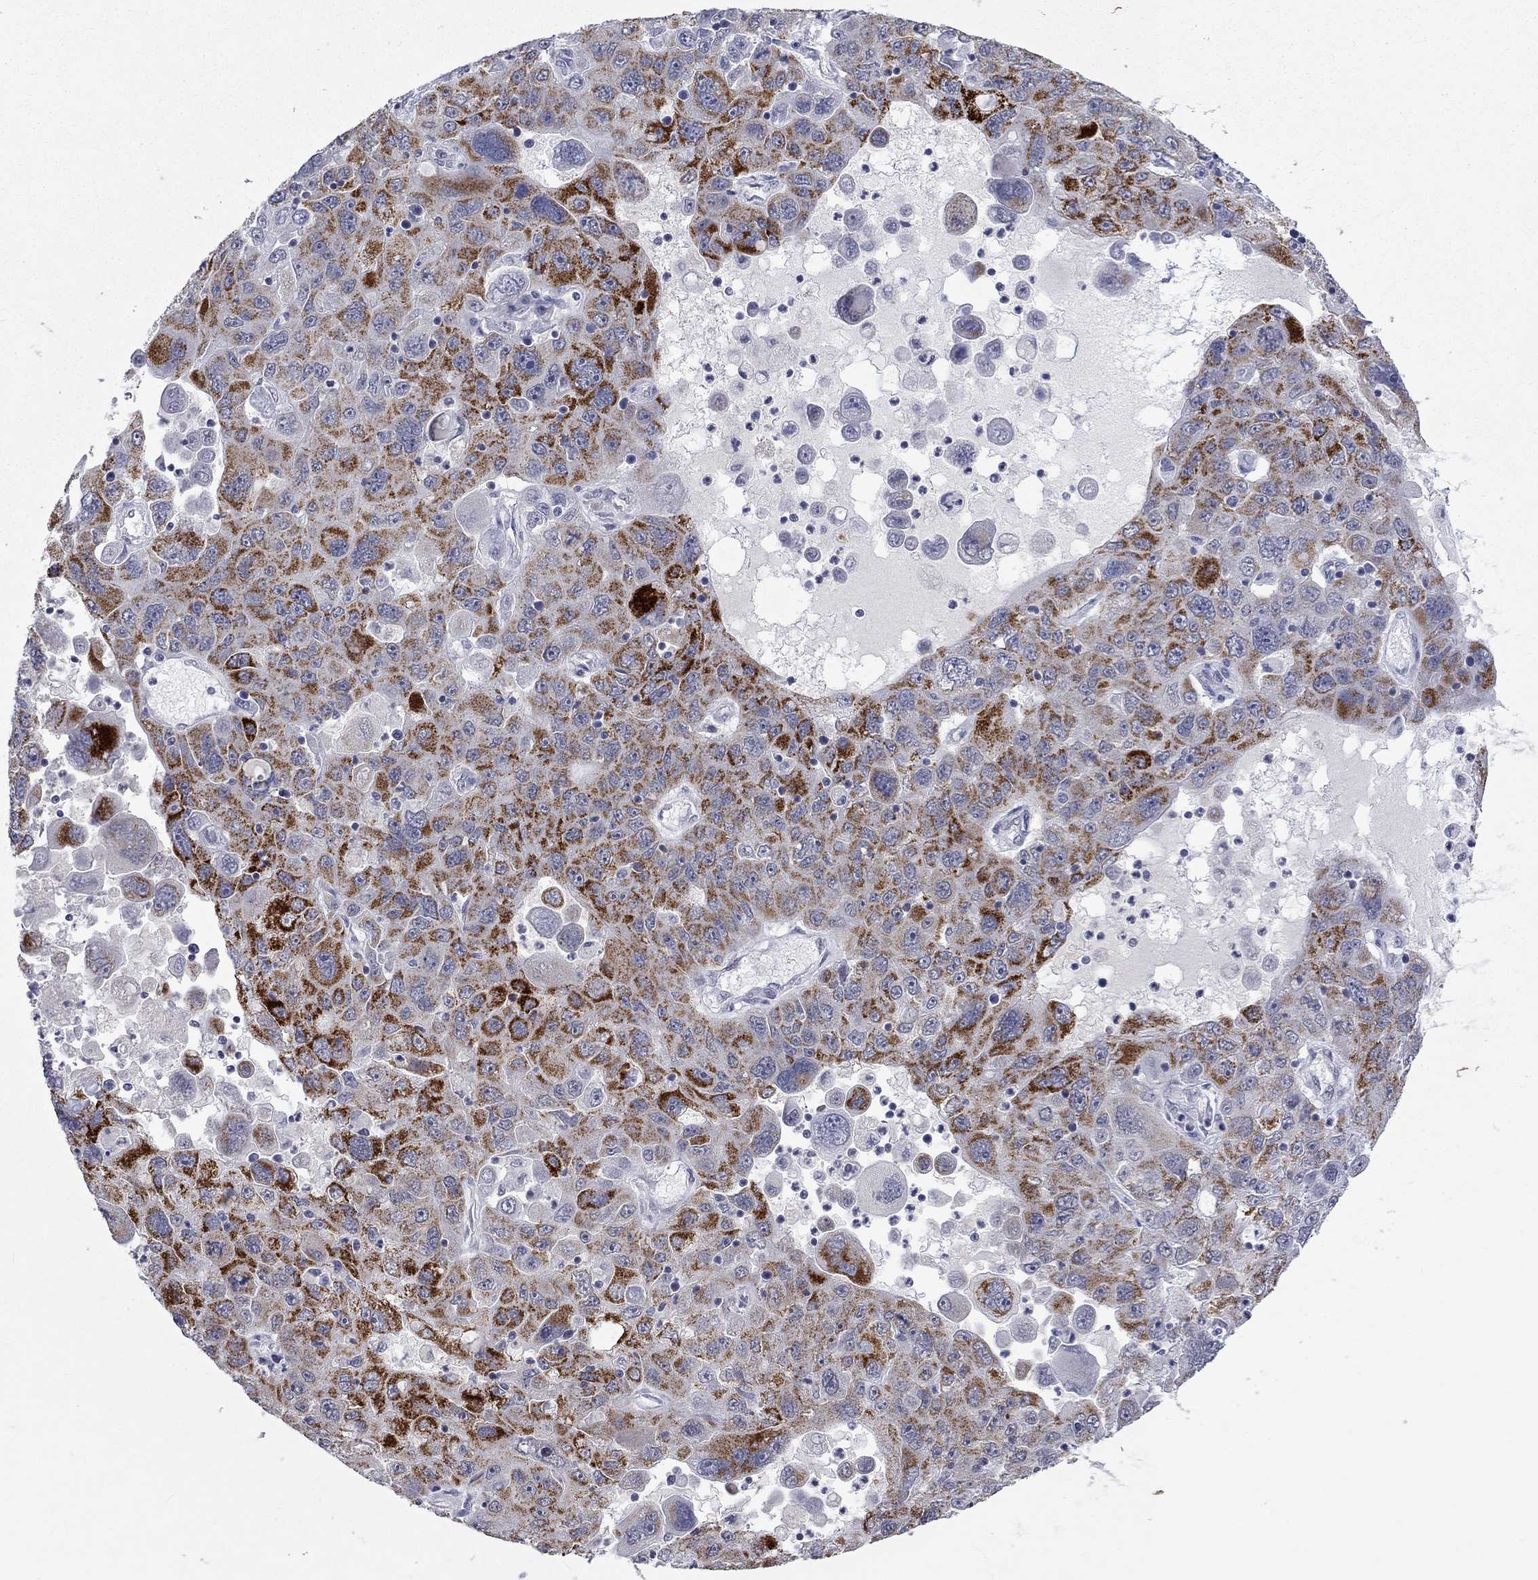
{"staining": {"intensity": "strong", "quantity": "25%-75%", "location": "cytoplasmic/membranous"}, "tissue": "stomach cancer", "cell_type": "Tumor cells", "image_type": "cancer", "snomed": [{"axis": "morphology", "description": "Adenocarcinoma, NOS"}, {"axis": "topography", "description": "Stomach"}], "caption": "Immunohistochemistry of human stomach cancer exhibits high levels of strong cytoplasmic/membranous expression in approximately 25%-75% of tumor cells.", "gene": "TMEM143", "patient": {"sex": "male", "age": 56}}